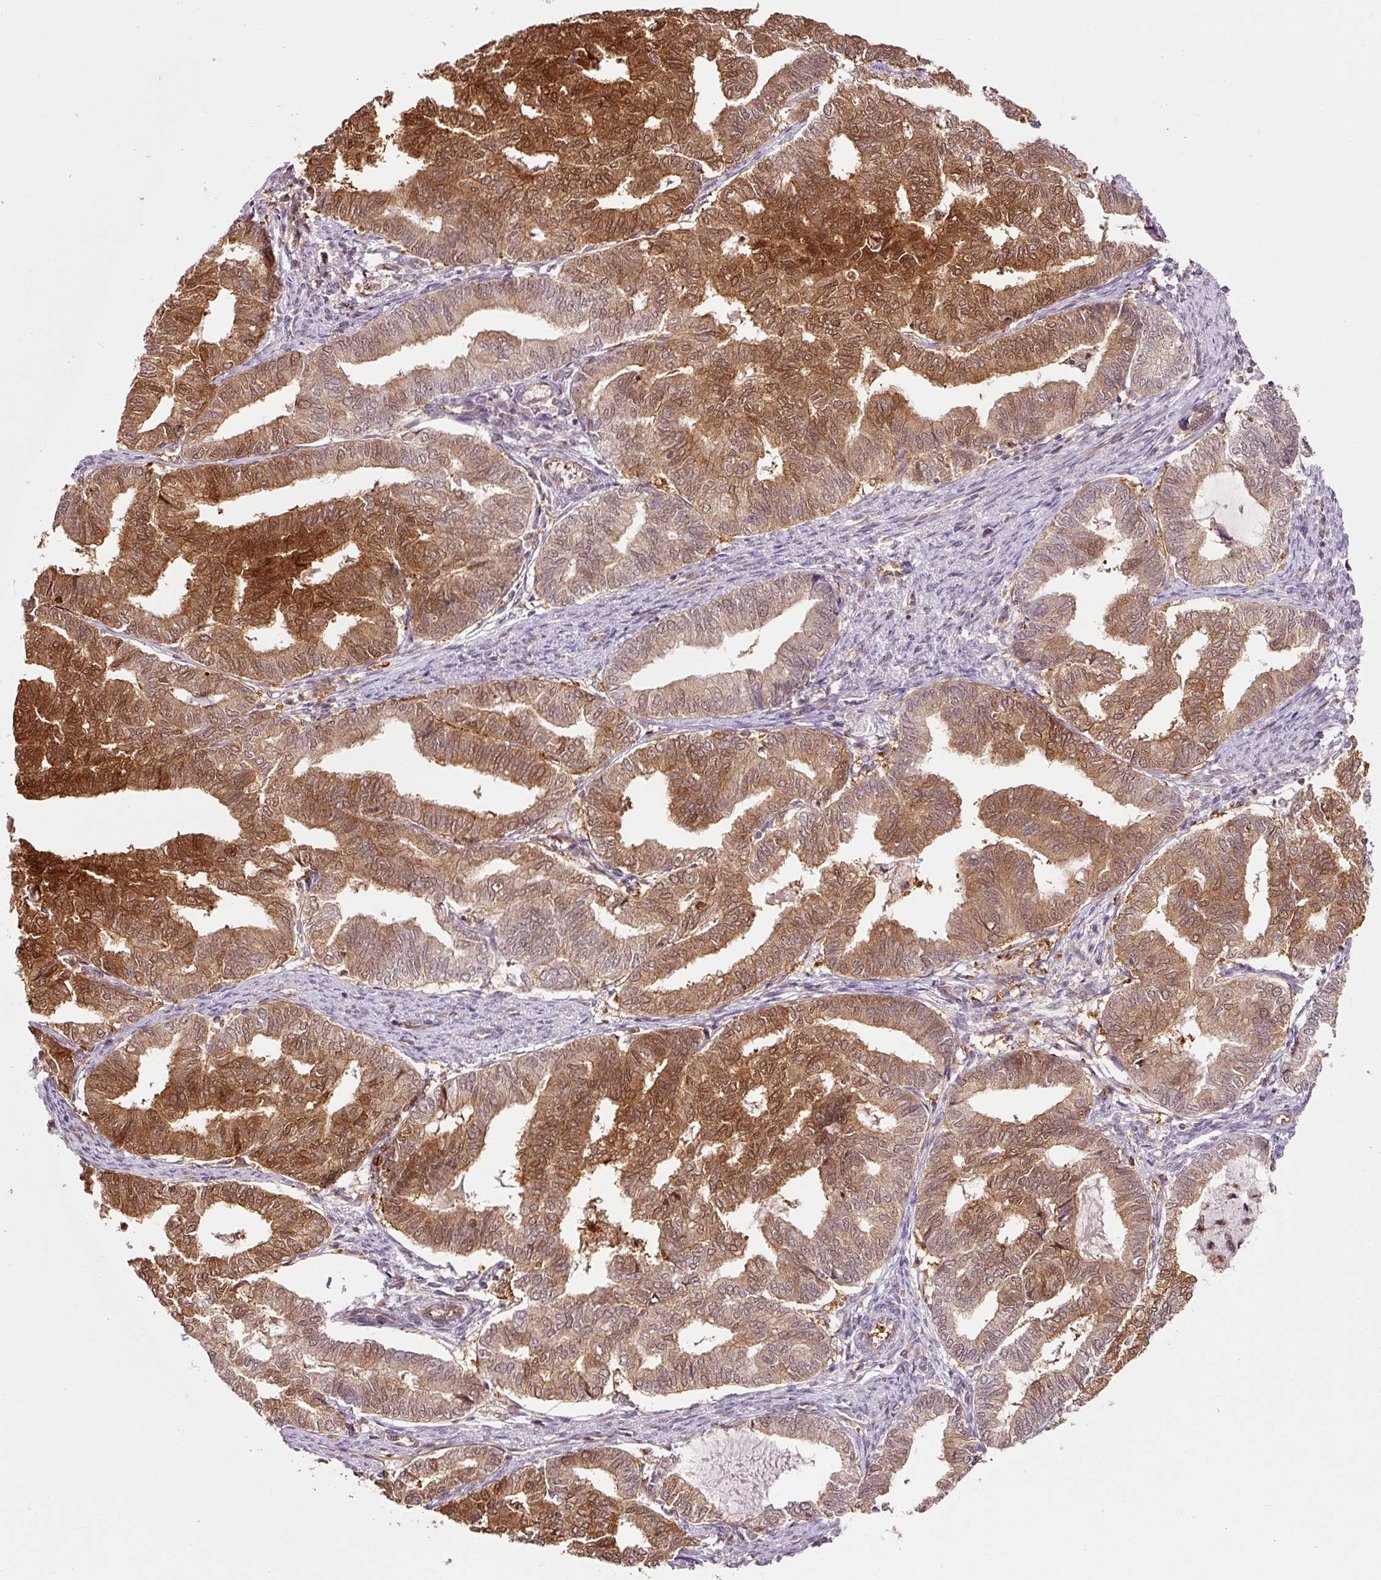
{"staining": {"intensity": "strong", "quantity": "25%-75%", "location": "cytoplasmic/membranous,nuclear"}, "tissue": "endometrial cancer", "cell_type": "Tumor cells", "image_type": "cancer", "snomed": [{"axis": "morphology", "description": "Adenocarcinoma, NOS"}, {"axis": "topography", "description": "Endometrium"}], "caption": "This photomicrograph demonstrates immunohistochemistry (IHC) staining of human endometrial adenocarcinoma, with high strong cytoplasmic/membranous and nuclear positivity in about 25%-75% of tumor cells.", "gene": "FBXL14", "patient": {"sex": "female", "age": 79}}